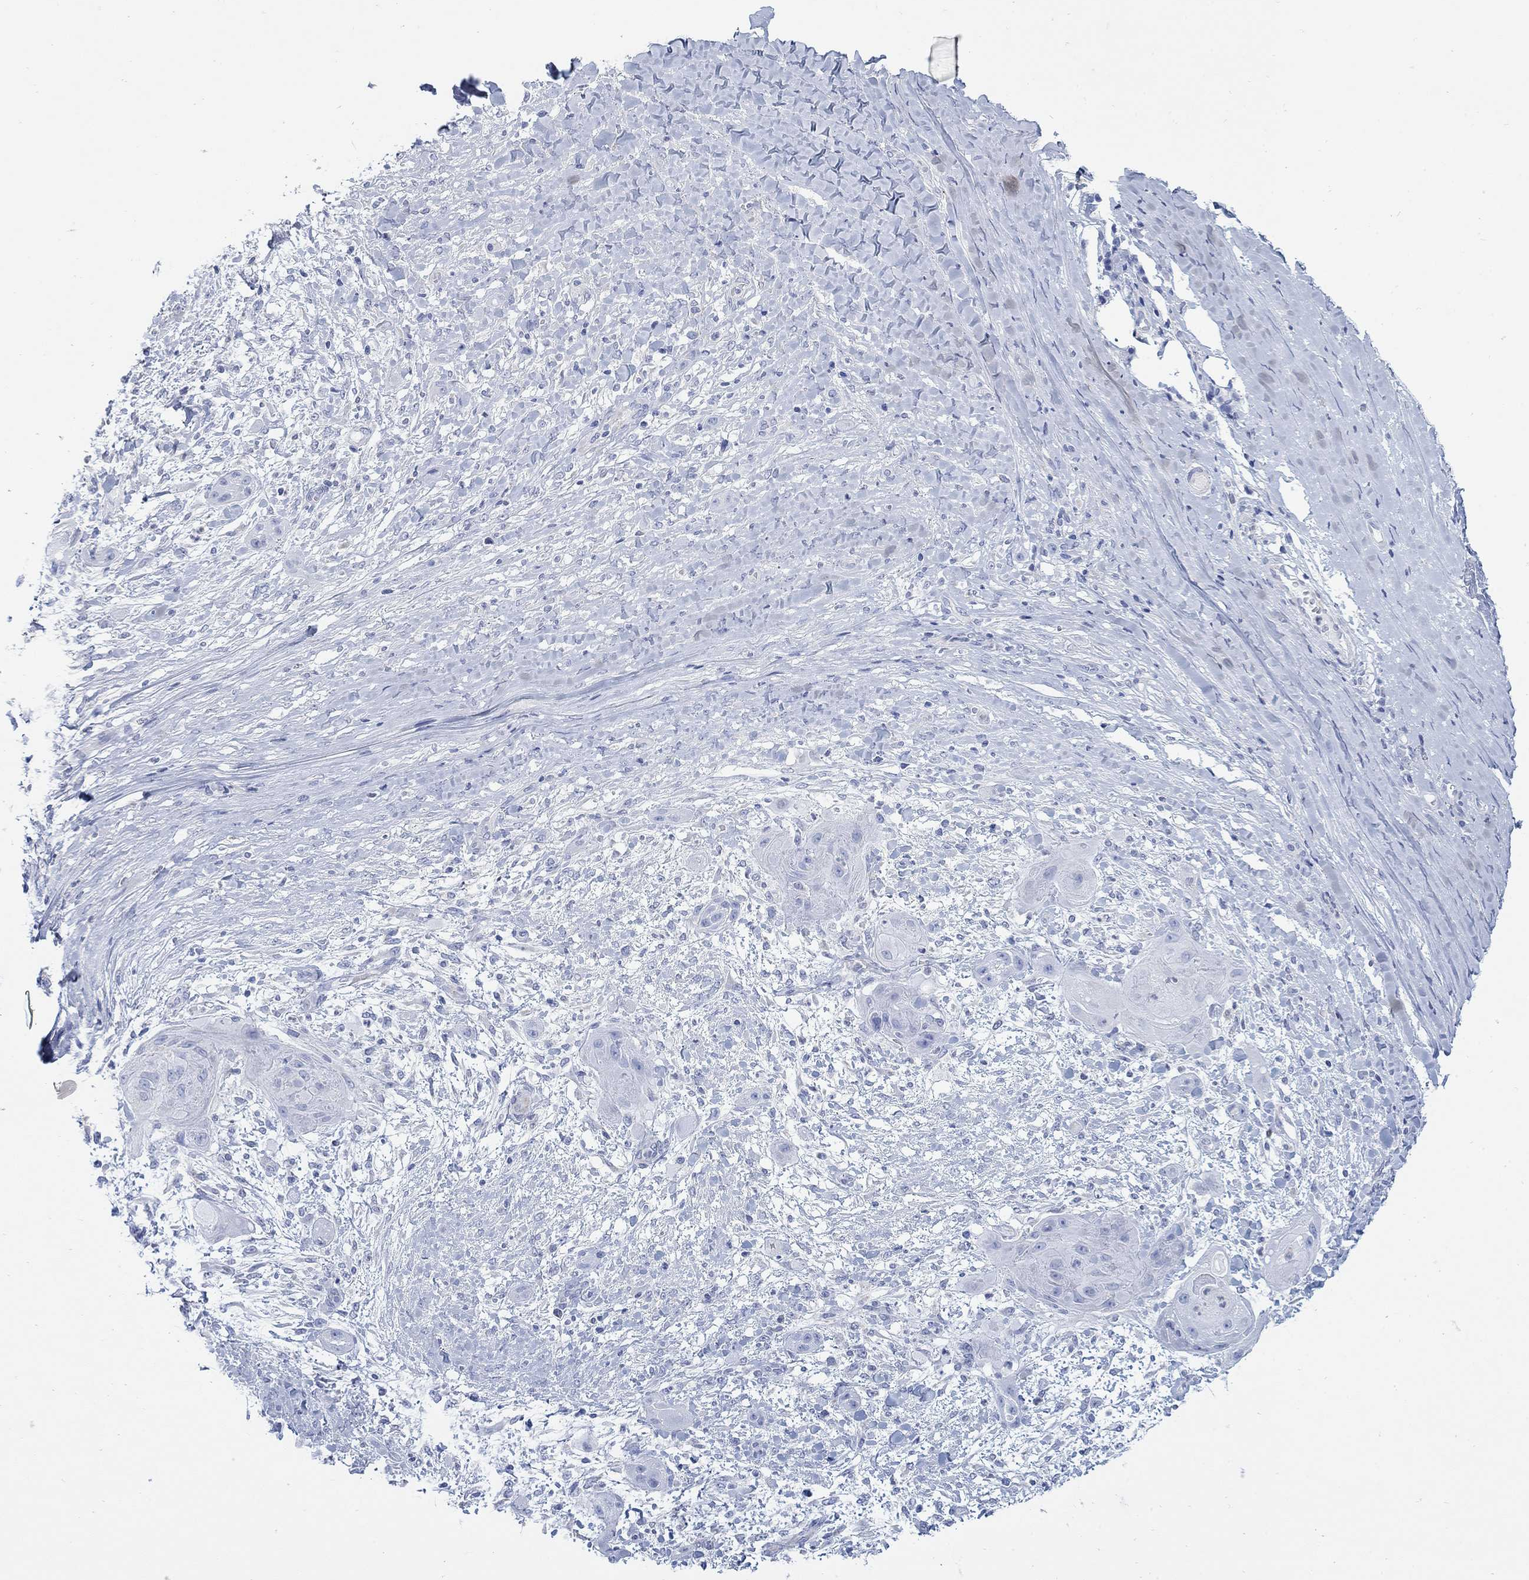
{"staining": {"intensity": "negative", "quantity": "none", "location": "none"}, "tissue": "skin cancer", "cell_type": "Tumor cells", "image_type": "cancer", "snomed": [{"axis": "morphology", "description": "Squamous cell carcinoma, NOS"}, {"axis": "topography", "description": "Skin"}], "caption": "Immunohistochemistry (IHC) micrograph of human squamous cell carcinoma (skin) stained for a protein (brown), which shows no expression in tumor cells.", "gene": "SCCPDH", "patient": {"sex": "male", "age": 62}}